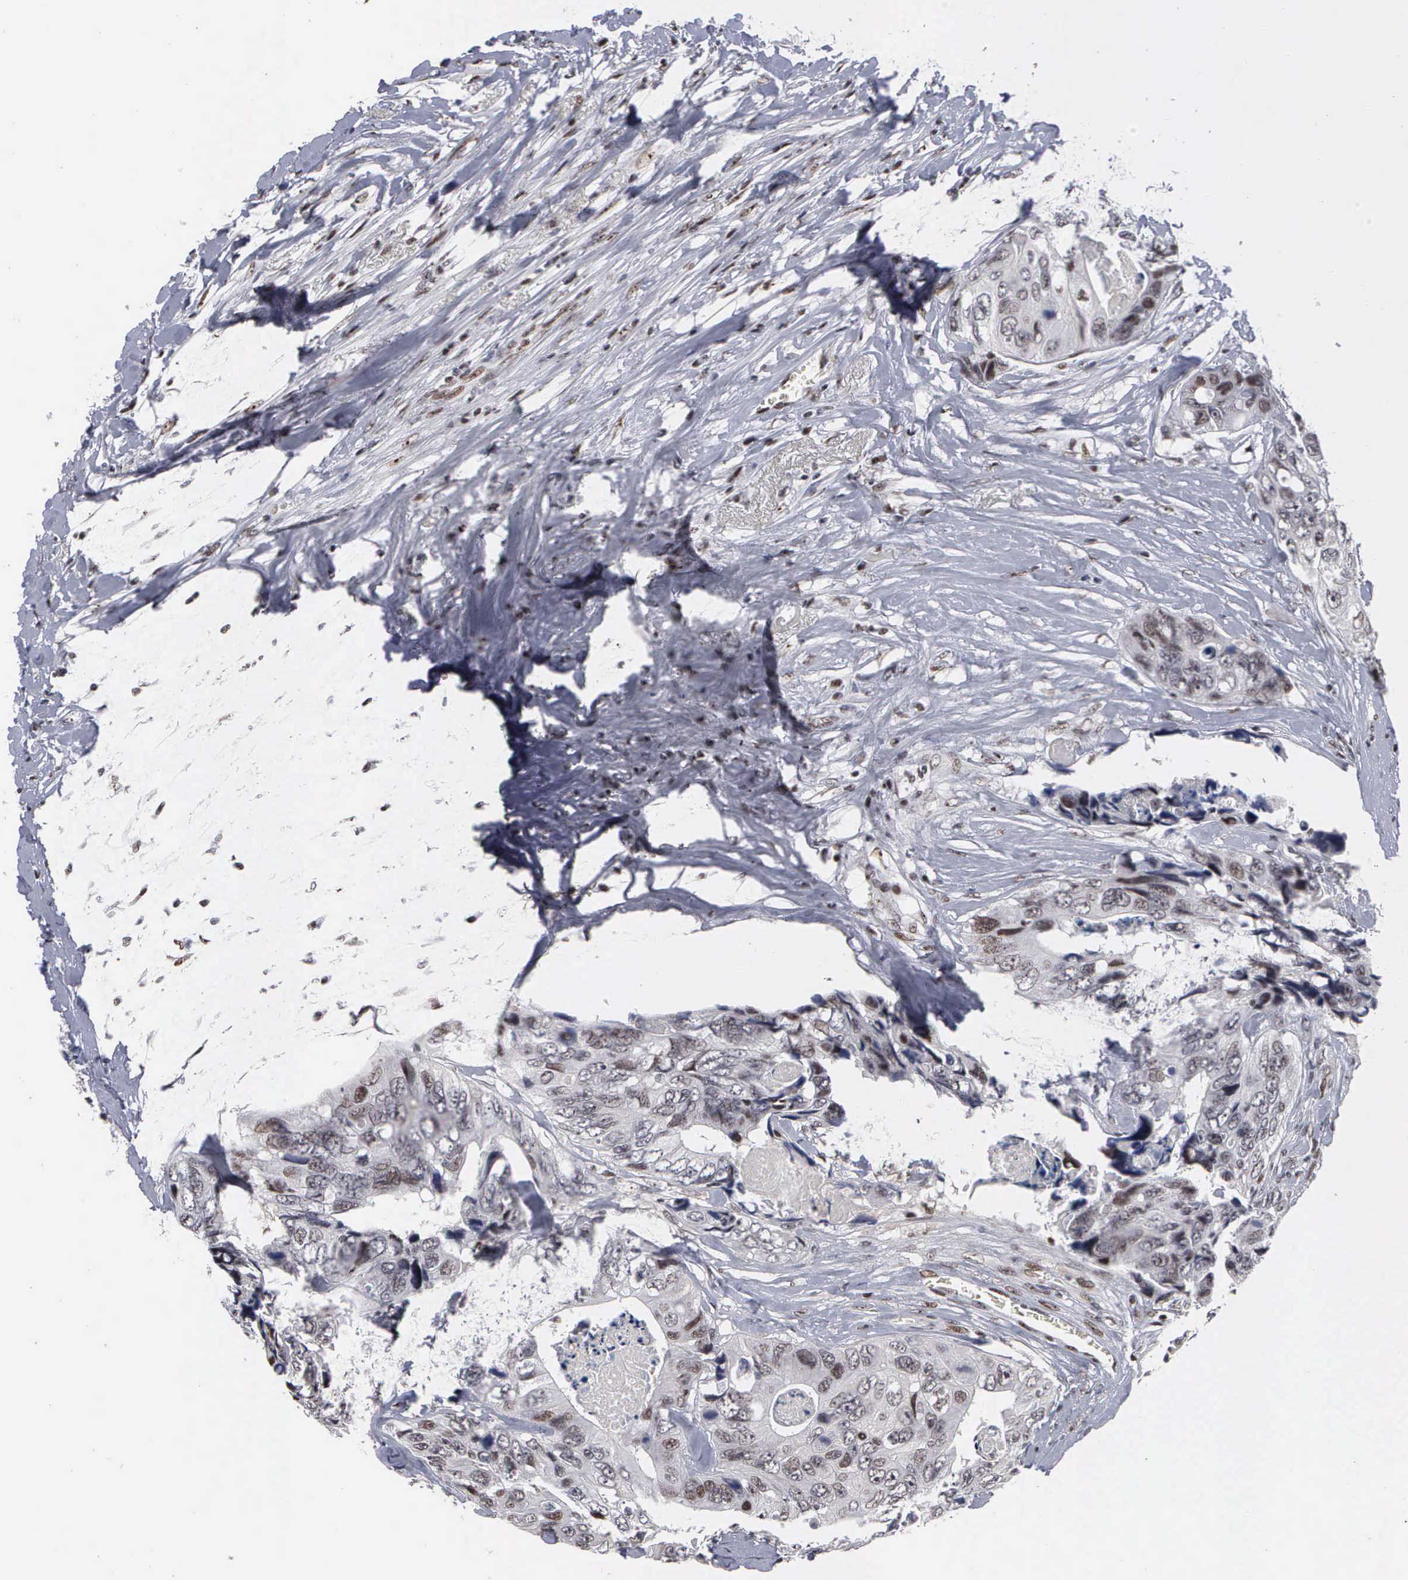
{"staining": {"intensity": "moderate", "quantity": "25%-75%", "location": "nuclear"}, "tissue": "colorectal cancer", "cell_type": "Tumor cells", "image_type": "cancer", "snomed": [{"axis": "morphology", "description": "Adenocarcinoma, NOS"}, {"axis": "topography", "description": "Colon"}], "caption": "Colorectal cancer (adenocarcinoma) stained for a protein (brown) demonstrates moderate nuclear positive expression in about 25%-75% of tumor cells.", "gene": "KIAA0586", "patient": {"sex": "female", "age": 86}}